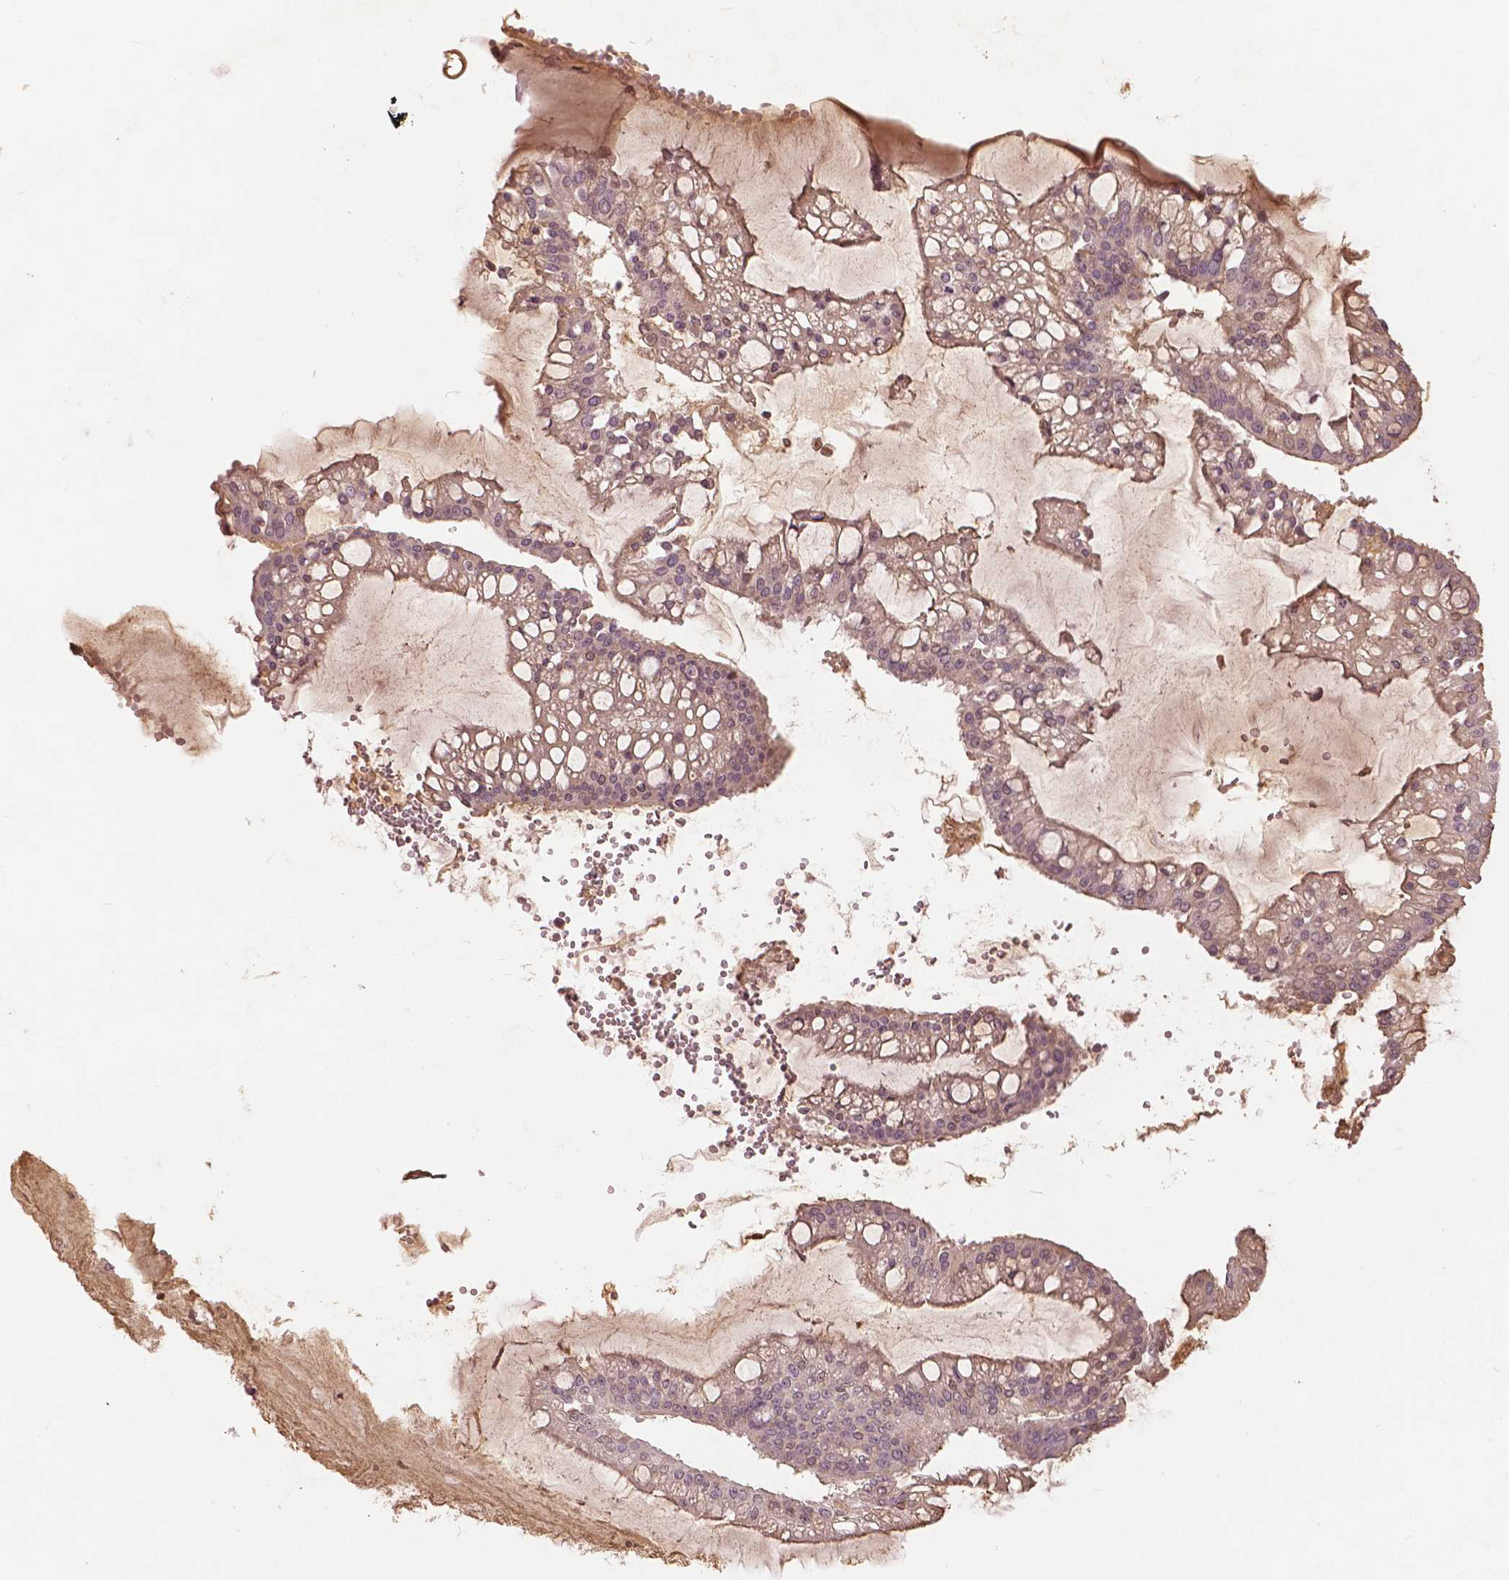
{"staining": {"intensity": "weak", "quantity": ">75%", "location": "nuclear"}, "tissue": "ovarian cancer", "cell_type": "Tumor cells", "image_type": "cancer", "snomed": [{"axis": "morphology", "description": "Cystadenocarcinoma, mucinous, NOS"}, {"axis": "topography", "description": "Ovary"}], "caption": "A brown stain labels weak nuclear positivity of a protein in ovarian cancer tumor cells.", "gene": "ANGPTL4", "patient": {"sex": "female", "age": 73}}